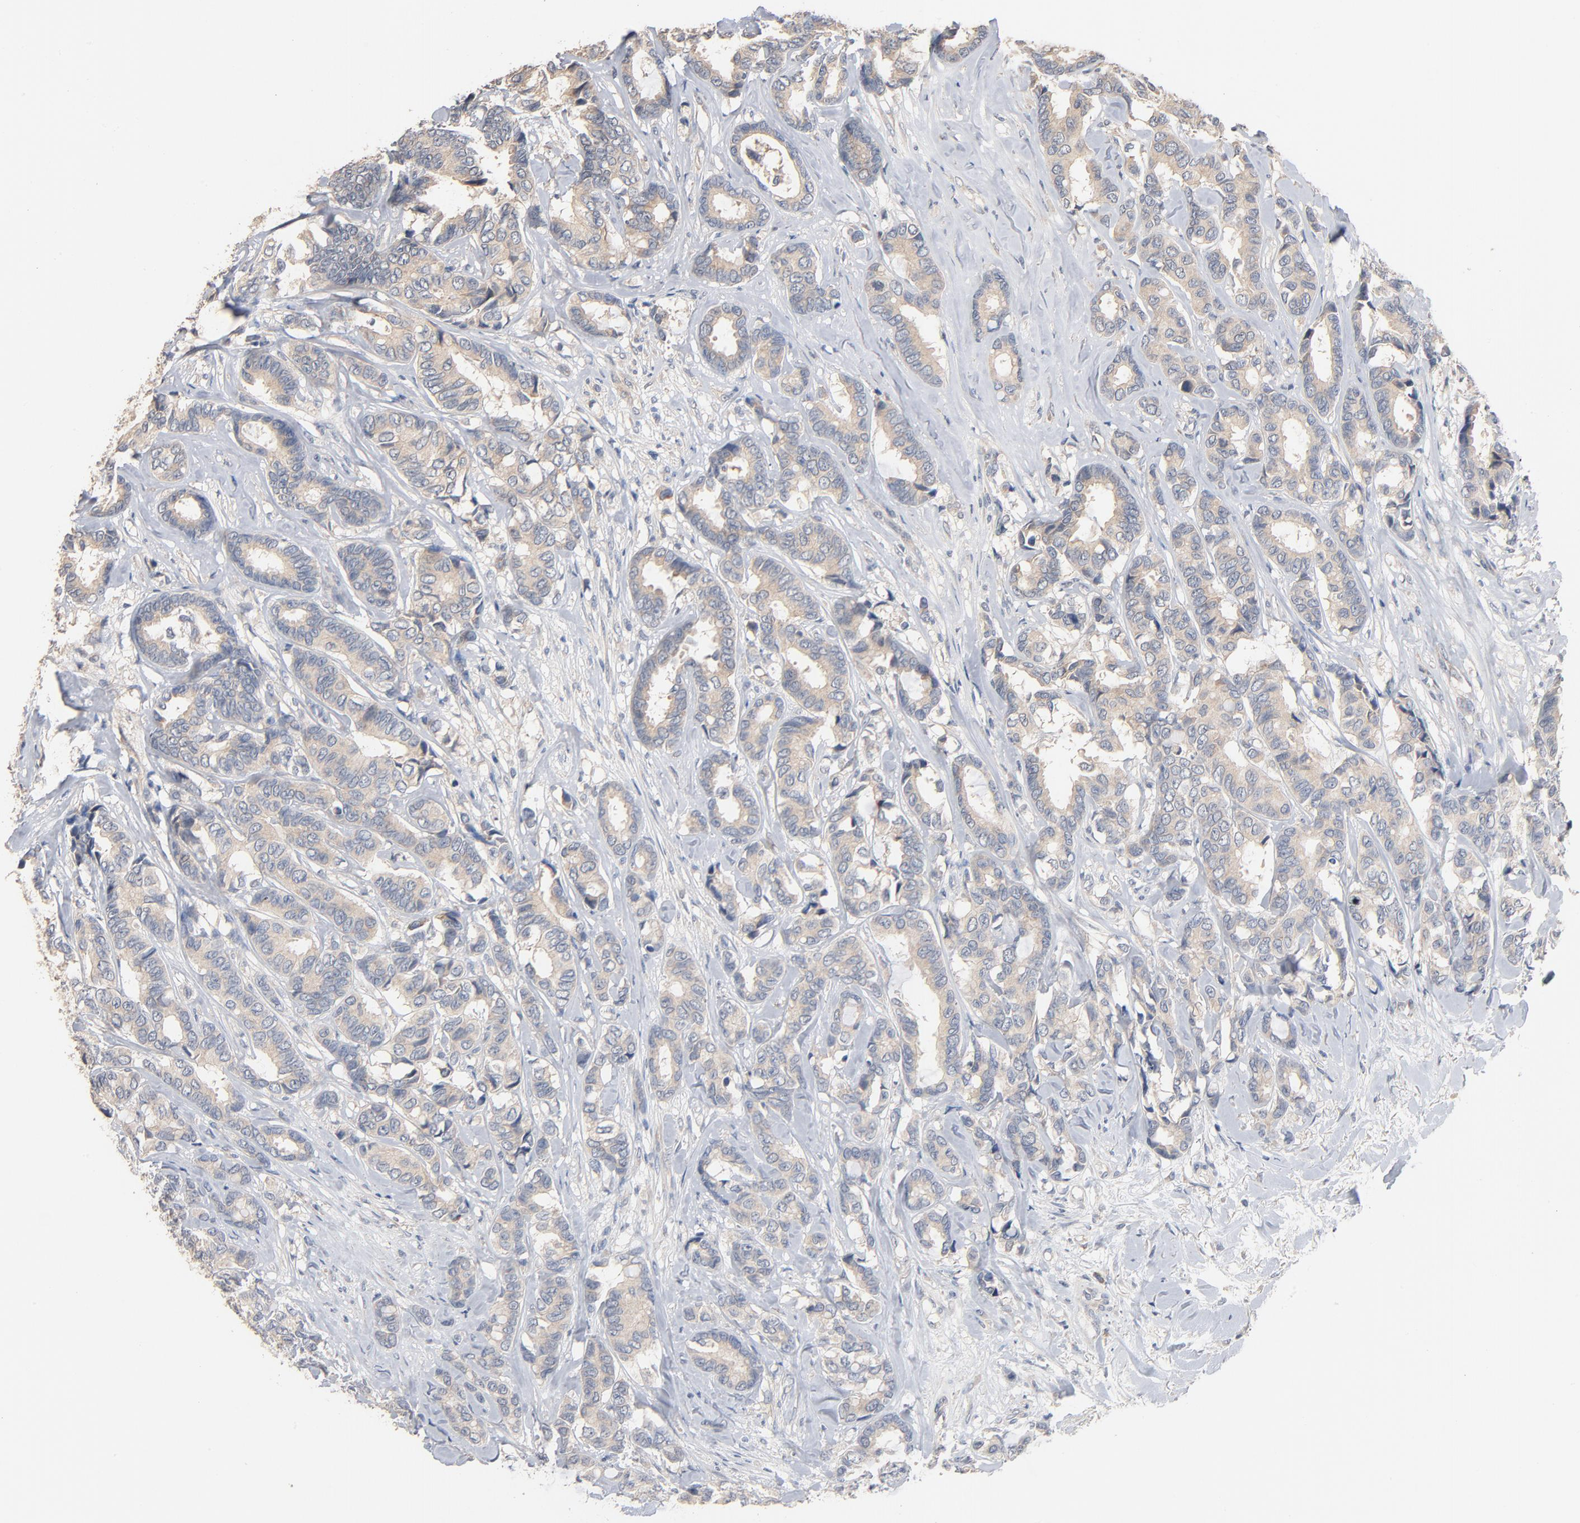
{"staining": {"intensity": "weak", "quantity": ">75%", "location": "cytoplasmic/membranous"}, "tissue": "breast cancer", "cell_type": "Tumor cells", "image_type": "cancer", "snomed": [{"axis": "morphology", "description": "Duct carcinoma"}, {"axis": "topography", "description": "Breast"}], "caption": "The immunohistochemical stain highlights weak cytoplasmic/membranous positivity in tumor cells of breast cancer tissue.", "gene": "ZDHHC8", "patient": {"sex": "female", "age": 87}}